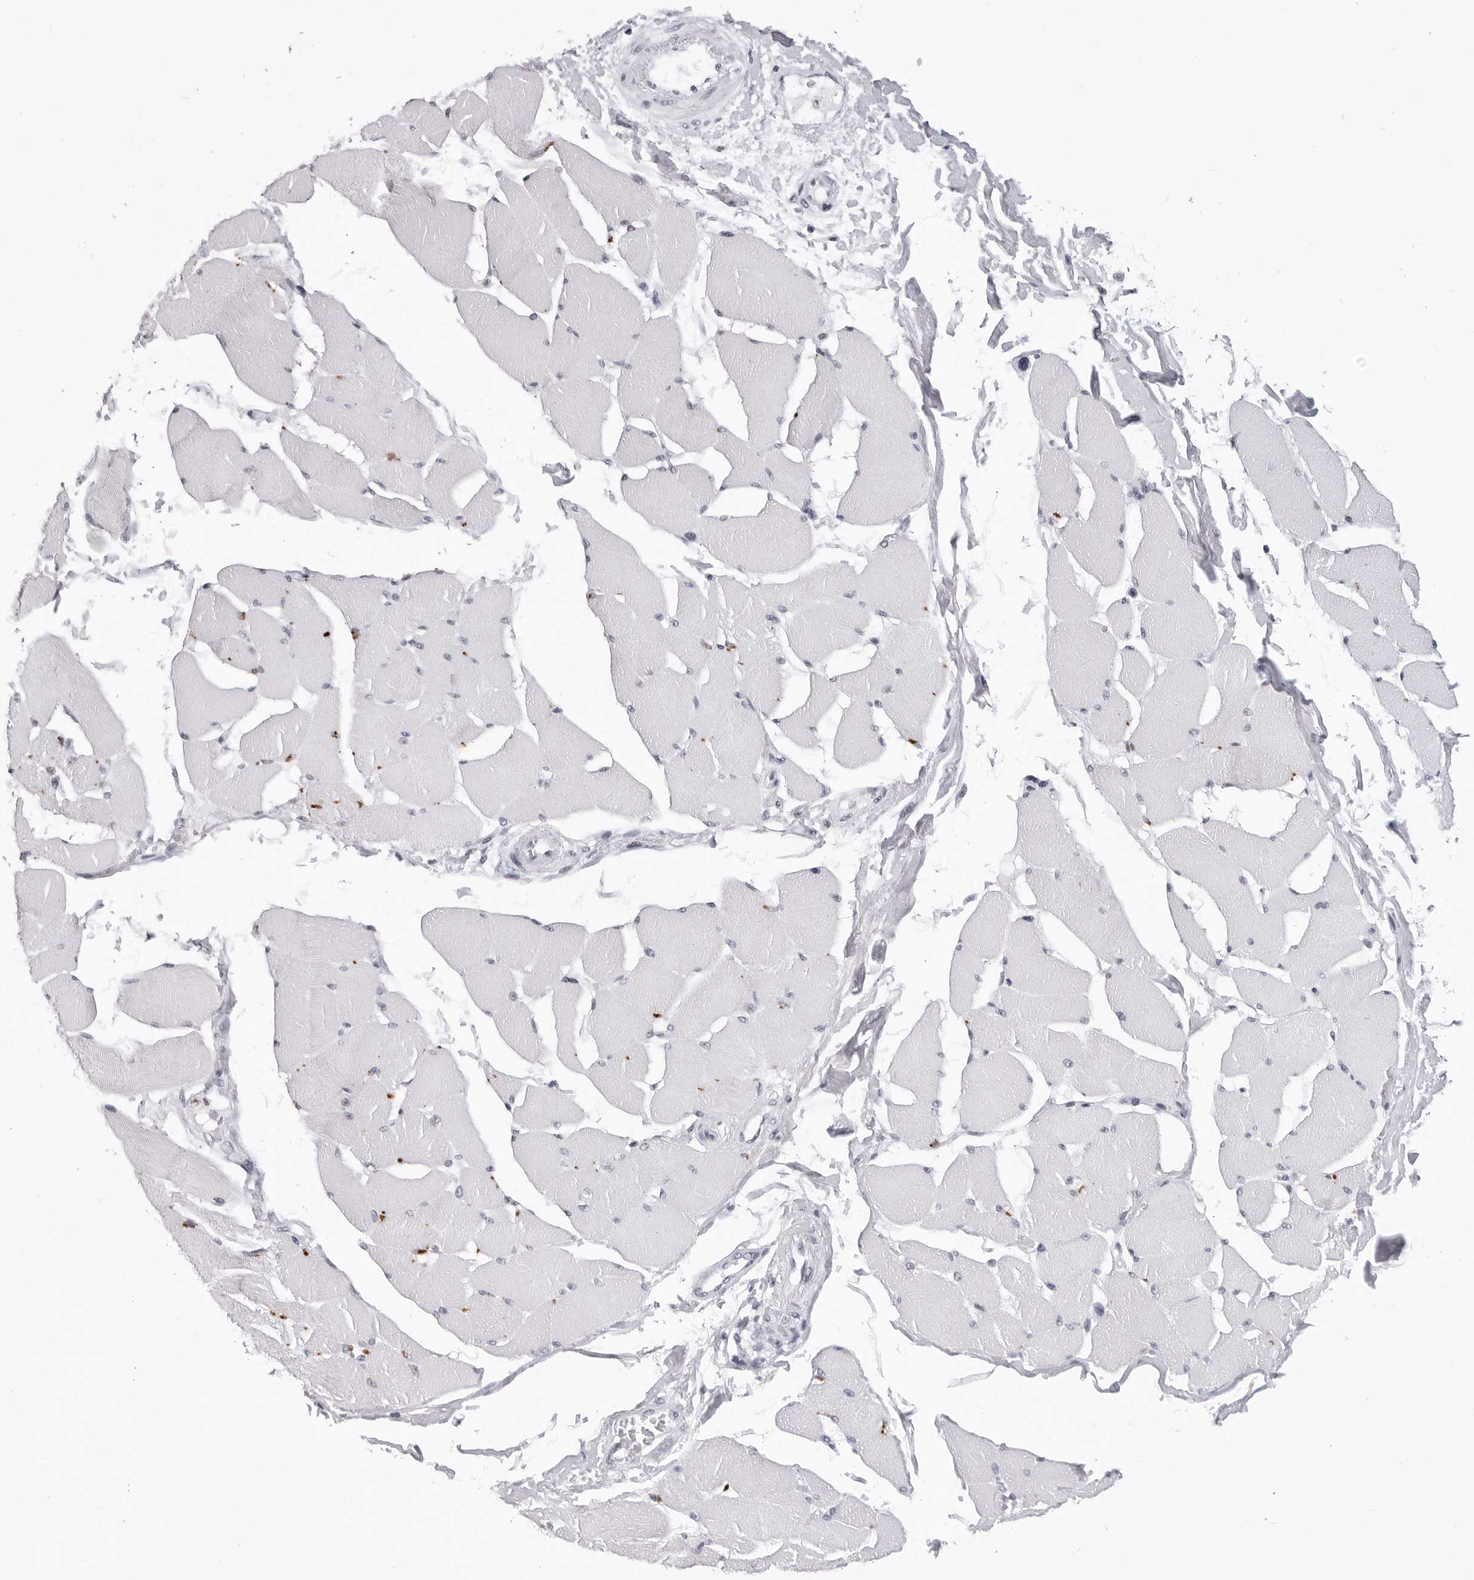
{"staining": {"intensity": "weak", "quantity": "<25%", "location": "nuclear"}, "tissue": "skeletal muscle", "cell_type": "Myocytes", "image_type": "normal", "snomed": [{"axis": "morphology", "description": "Normal tissue, NOS"}, {"axis": "topography", "description": "Skin"}, {"axis": "topography", "description": "Skeletal muscle"}], "caption": "Photomicrograph shows no protein staining in myocytes of normal skeletal muscle.", "gene": "SF3B4", "patient": {"sex": "male", "age": 83}}